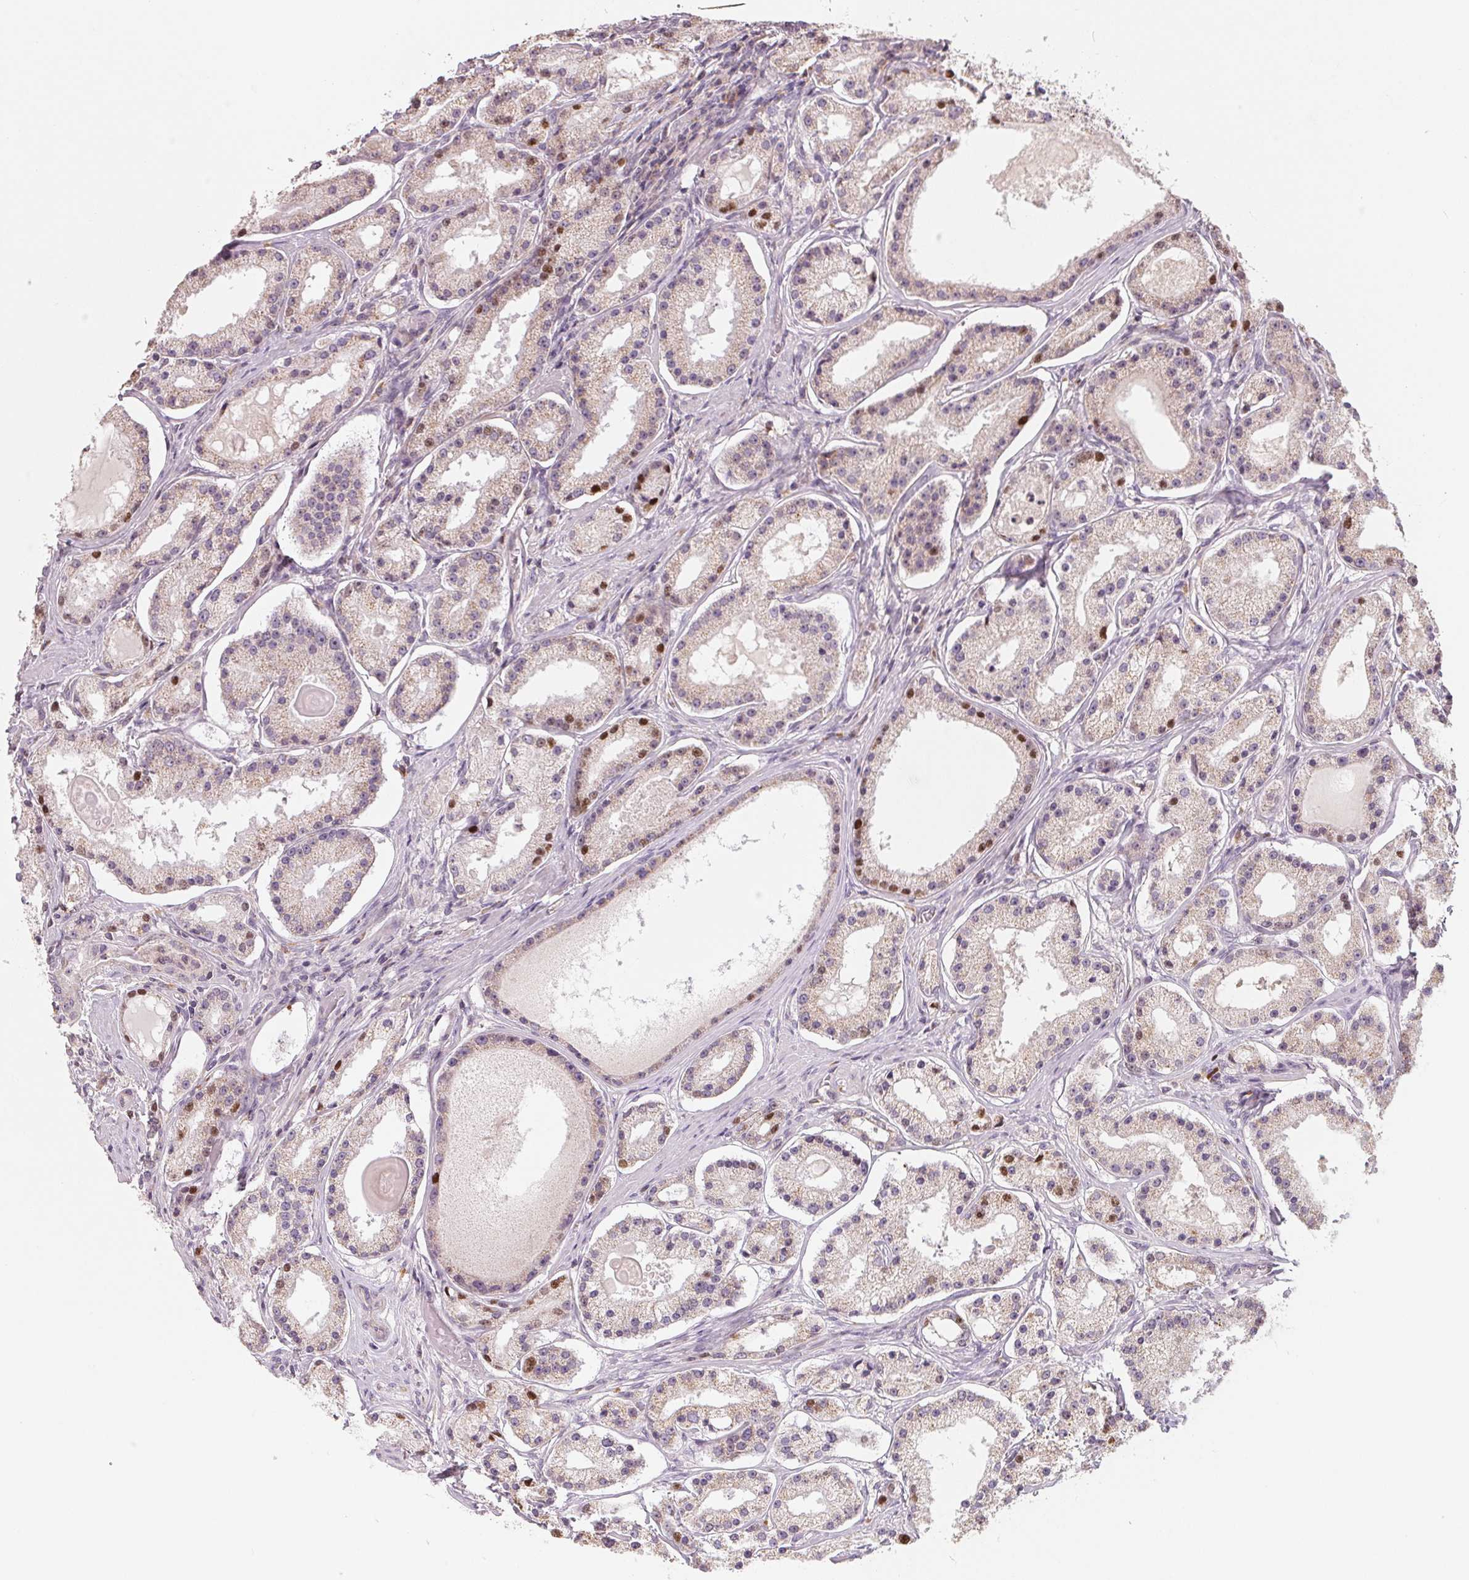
{"staining": {"intensity": "moderate", "quantity": "<25%", "location": "nuclear"}, "tissue": "prostate cancer", "cell_type": "Tumor cells", "image_type": "cancer", "snomed": [{"axis": "morphology", "description": "Adenocarcinoma, Low grade"}, {"axis": "topography", "description": "Prostate"}], "caption": "This photomicrograph reveals IHC staining of human prostate cancer (low-grade adenocarcinoma), with low moderate nuclear expression in approximately <25% of tumor cells.", "gene": "AQP8", "patient": {"sex": "male", "age": 57}}